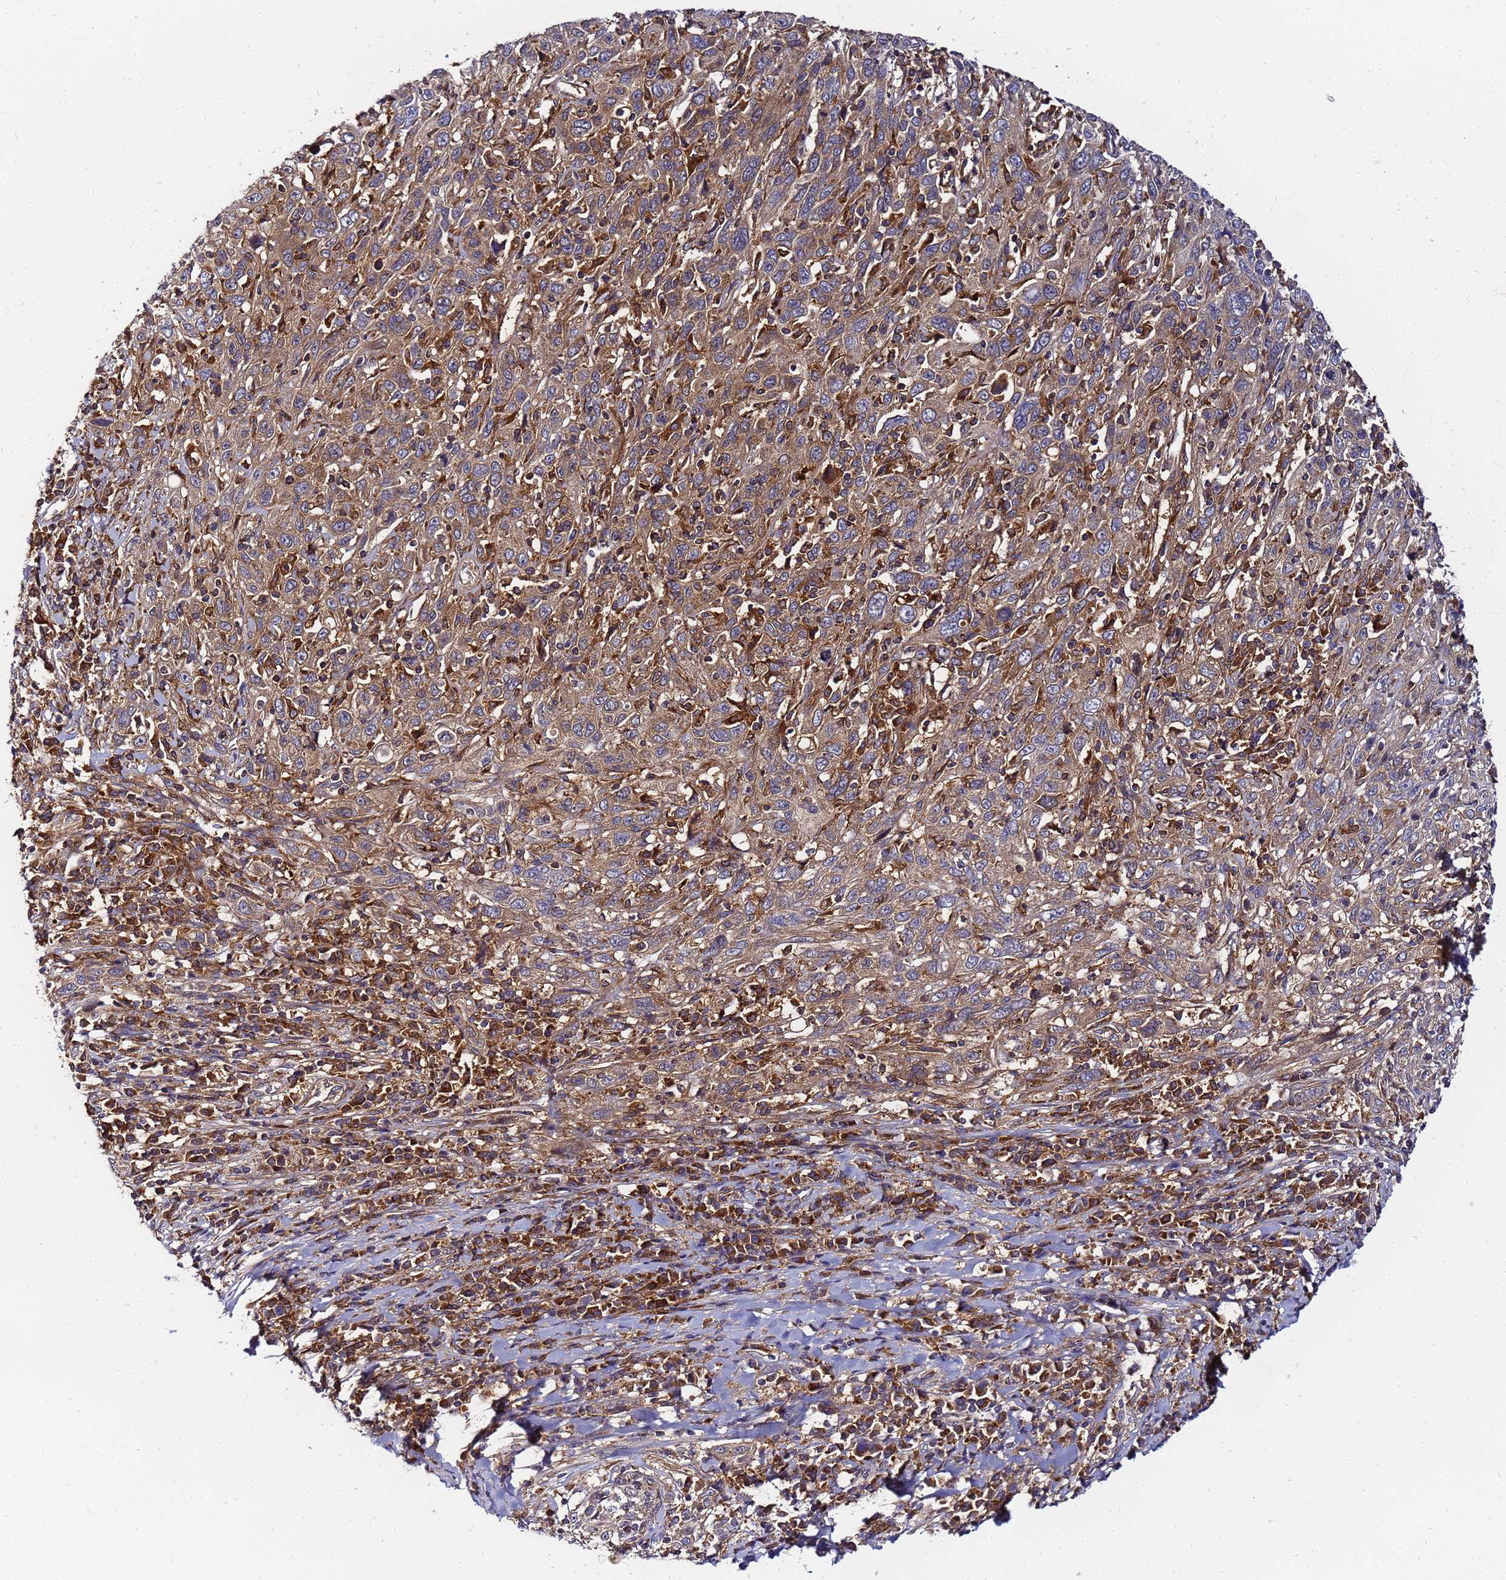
{"staining": {"intensity": "weak", "quantity": ">75%", "location": "cytoplasmic/membranous"}, "tissue": "cervical cancer", "cell_type": "Tumor cells", "image_type": "cancer", "snomed": [{"axis": "morphology", "description": "Squamous cell carcinoma, NOS"}, {"axis": "topography", "description": "Cervix"}], "caption": "Approximately >75% of tumor cells in cervical squamous cell carcinoma display weak cytoplasmic/membranous protein expression as visualized by brown immunohistochemical staining.", "gene": "CHM", "patient": {"sex": "female", "age": 46}}